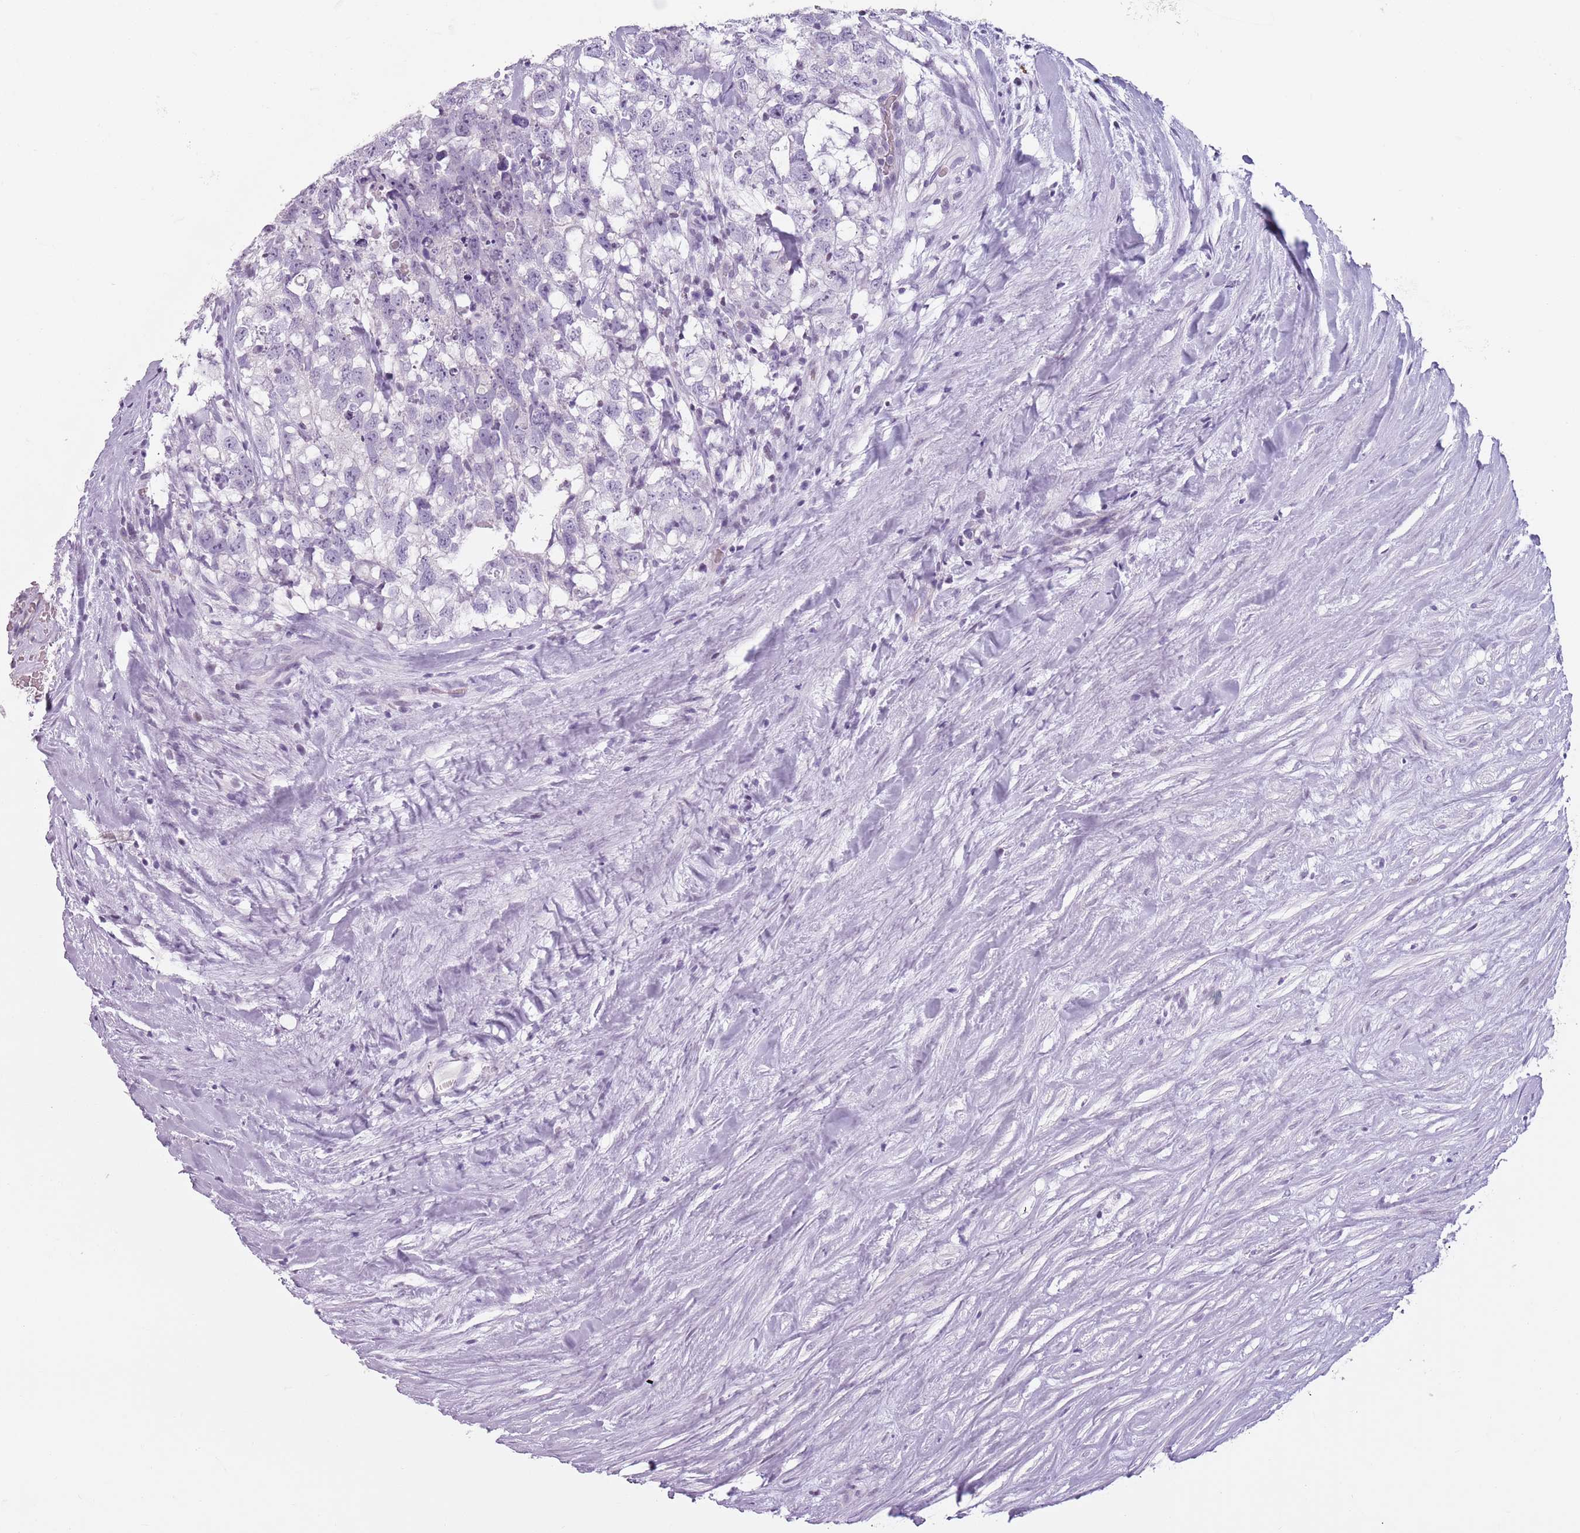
{"staining": {"intensity": "negative", "quantity": "none", "location": "none"}, "tissue": "testis cancer", "cell_type": "Tumor cells", "image_type": "cancer", "snomed": [{"axis": "morphology", "description": "Seminoma, NOS"}, {"axis": "morphology", "description": "Carcinoma, Embryonal, NOS"}, {"axis": "topography", "description": "Testis"}], "caption": "There is no significant expression in tumor cells of testis cancer.", "gene": "SPESP1", "patient": {"sex": "male", "age": 29}}